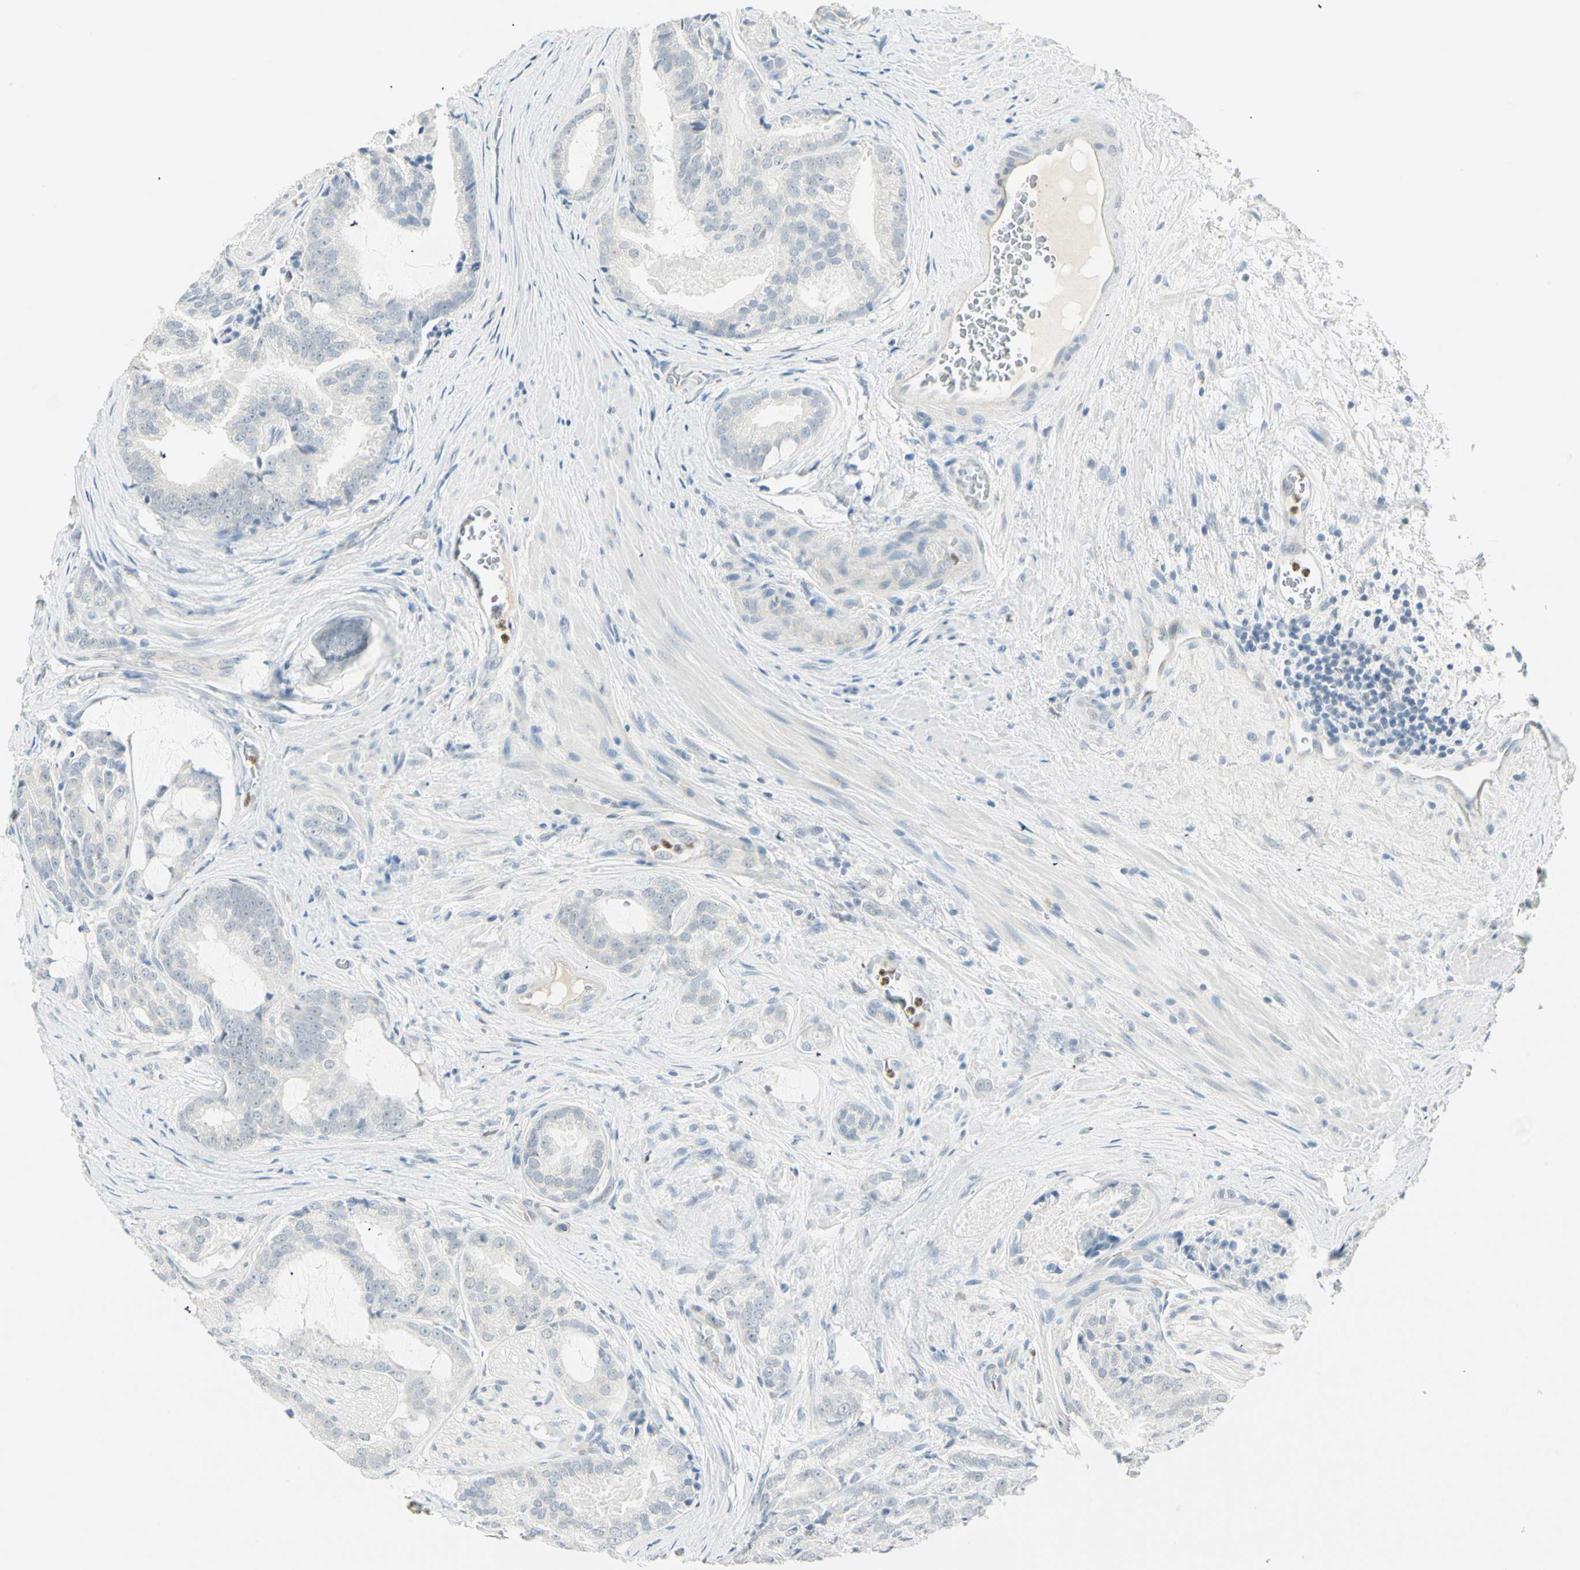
{"staining": {"intensity": "negative", "quantity": "none", "location": "none"}, "tissue": "prostate cancer", "cell_type": "Tumor cells", "image_type": "cancer", "snomed": [{"axis": "morphology", "description": "Adenocarcinoma, Low grade"}, {"axis": "topography", "description": "Prostate"}], "caption": "A histopathology image of human prostate low-grade adenocarcinoma is negative for staining in tumor cells.", "gene": "MLLT10", "patient": {"sex": "male", "age": 58}}